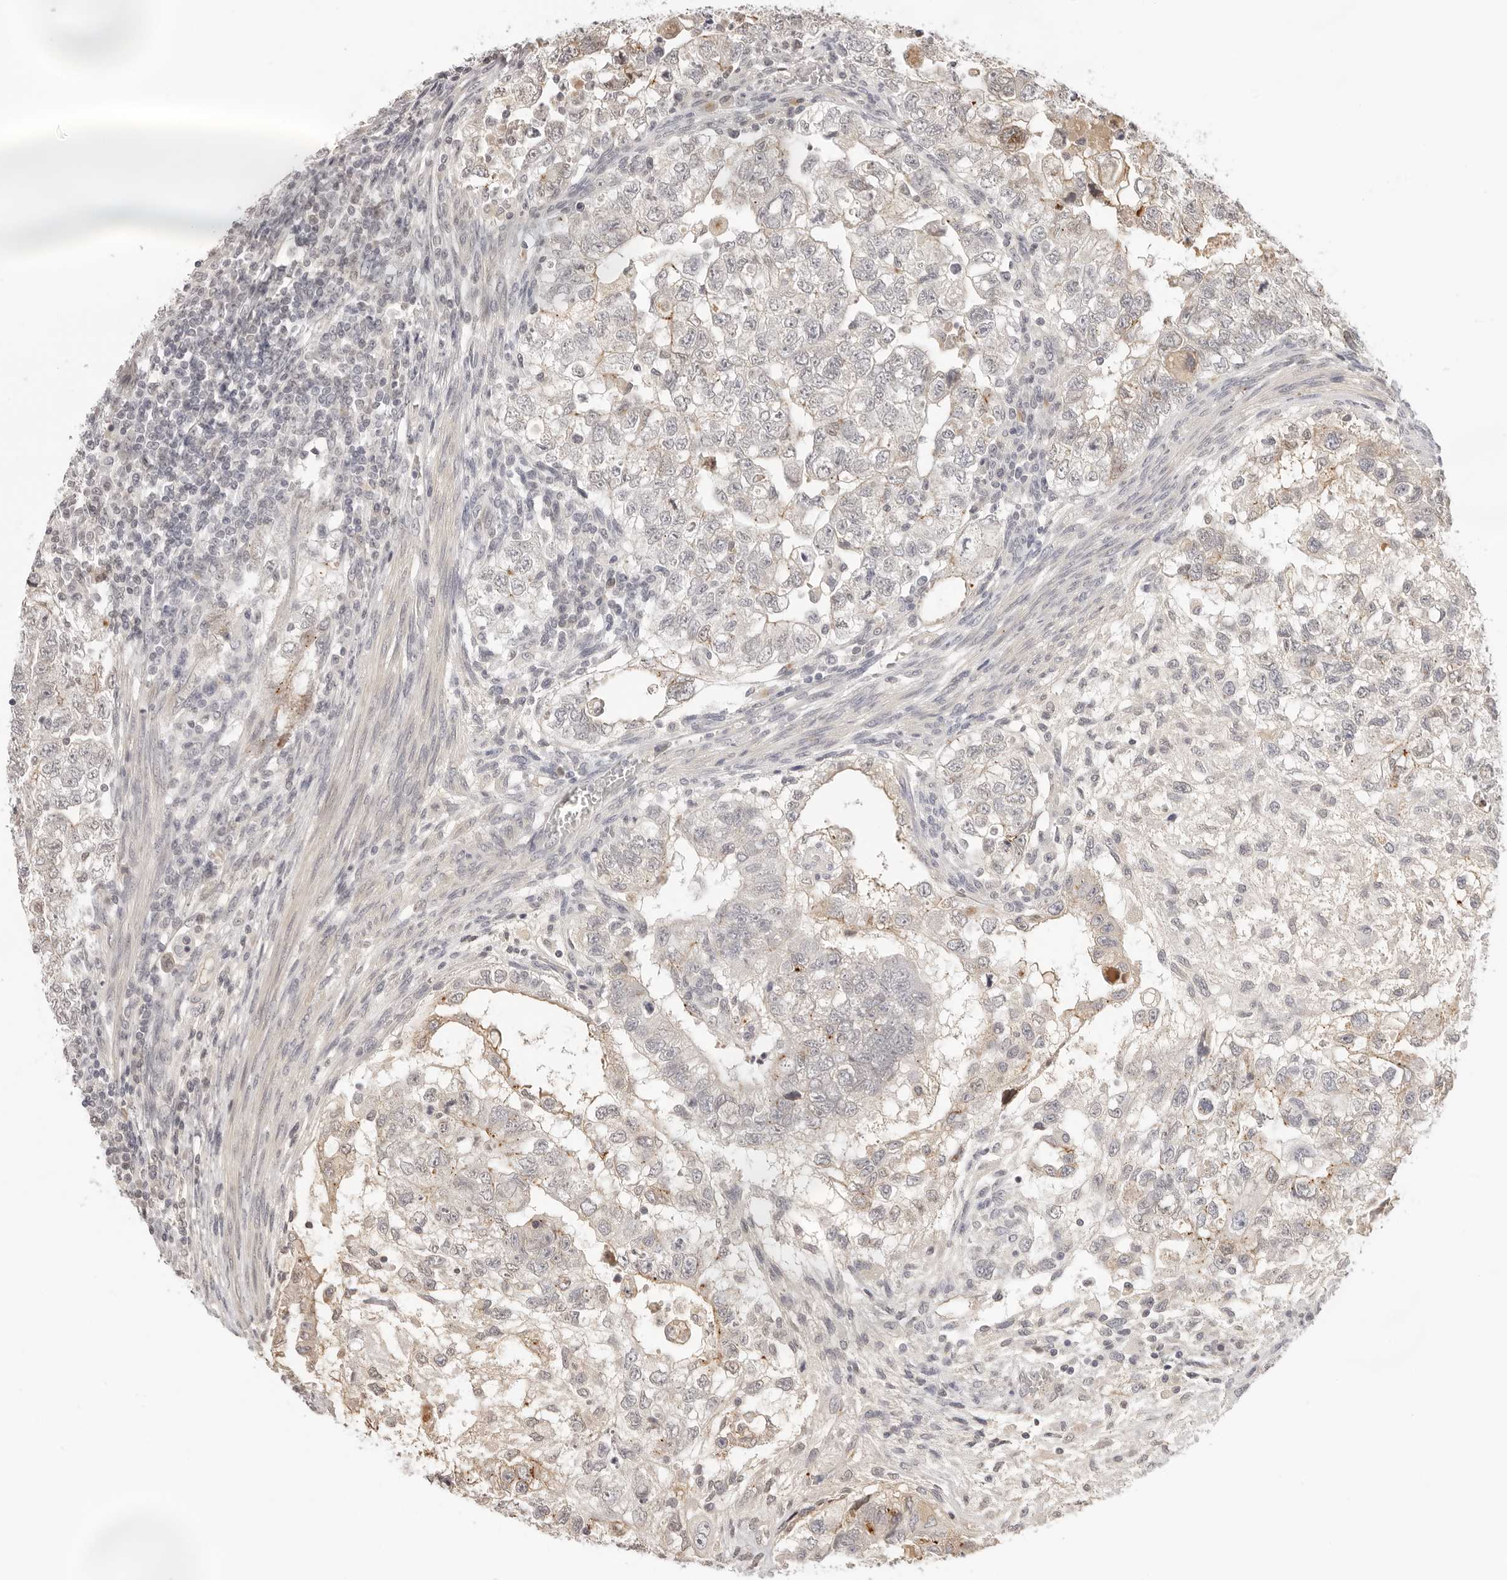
{"staining": {"intensity": "weak", "quantity": "<25%", "location": "cytoplasmic/membranous"}, "tissue": "testis cancer", "cell_type": "Tumor cells", "image_type": "cancer", "snomed": [{"axis": "morphology", "description": "Carcinoma, Embryonal, NOS"}, {"axis": "topography", "description": "Testis"}], "caption": "This image is of embryonal carcinoma (testis) stained with immunohistochemistry to label a protein in brown with the nuclei are counter-stained blue. There is no positivity in tumor cells.", "gene": "STRADB", "patient": {"sex": "male", "age": 37}}